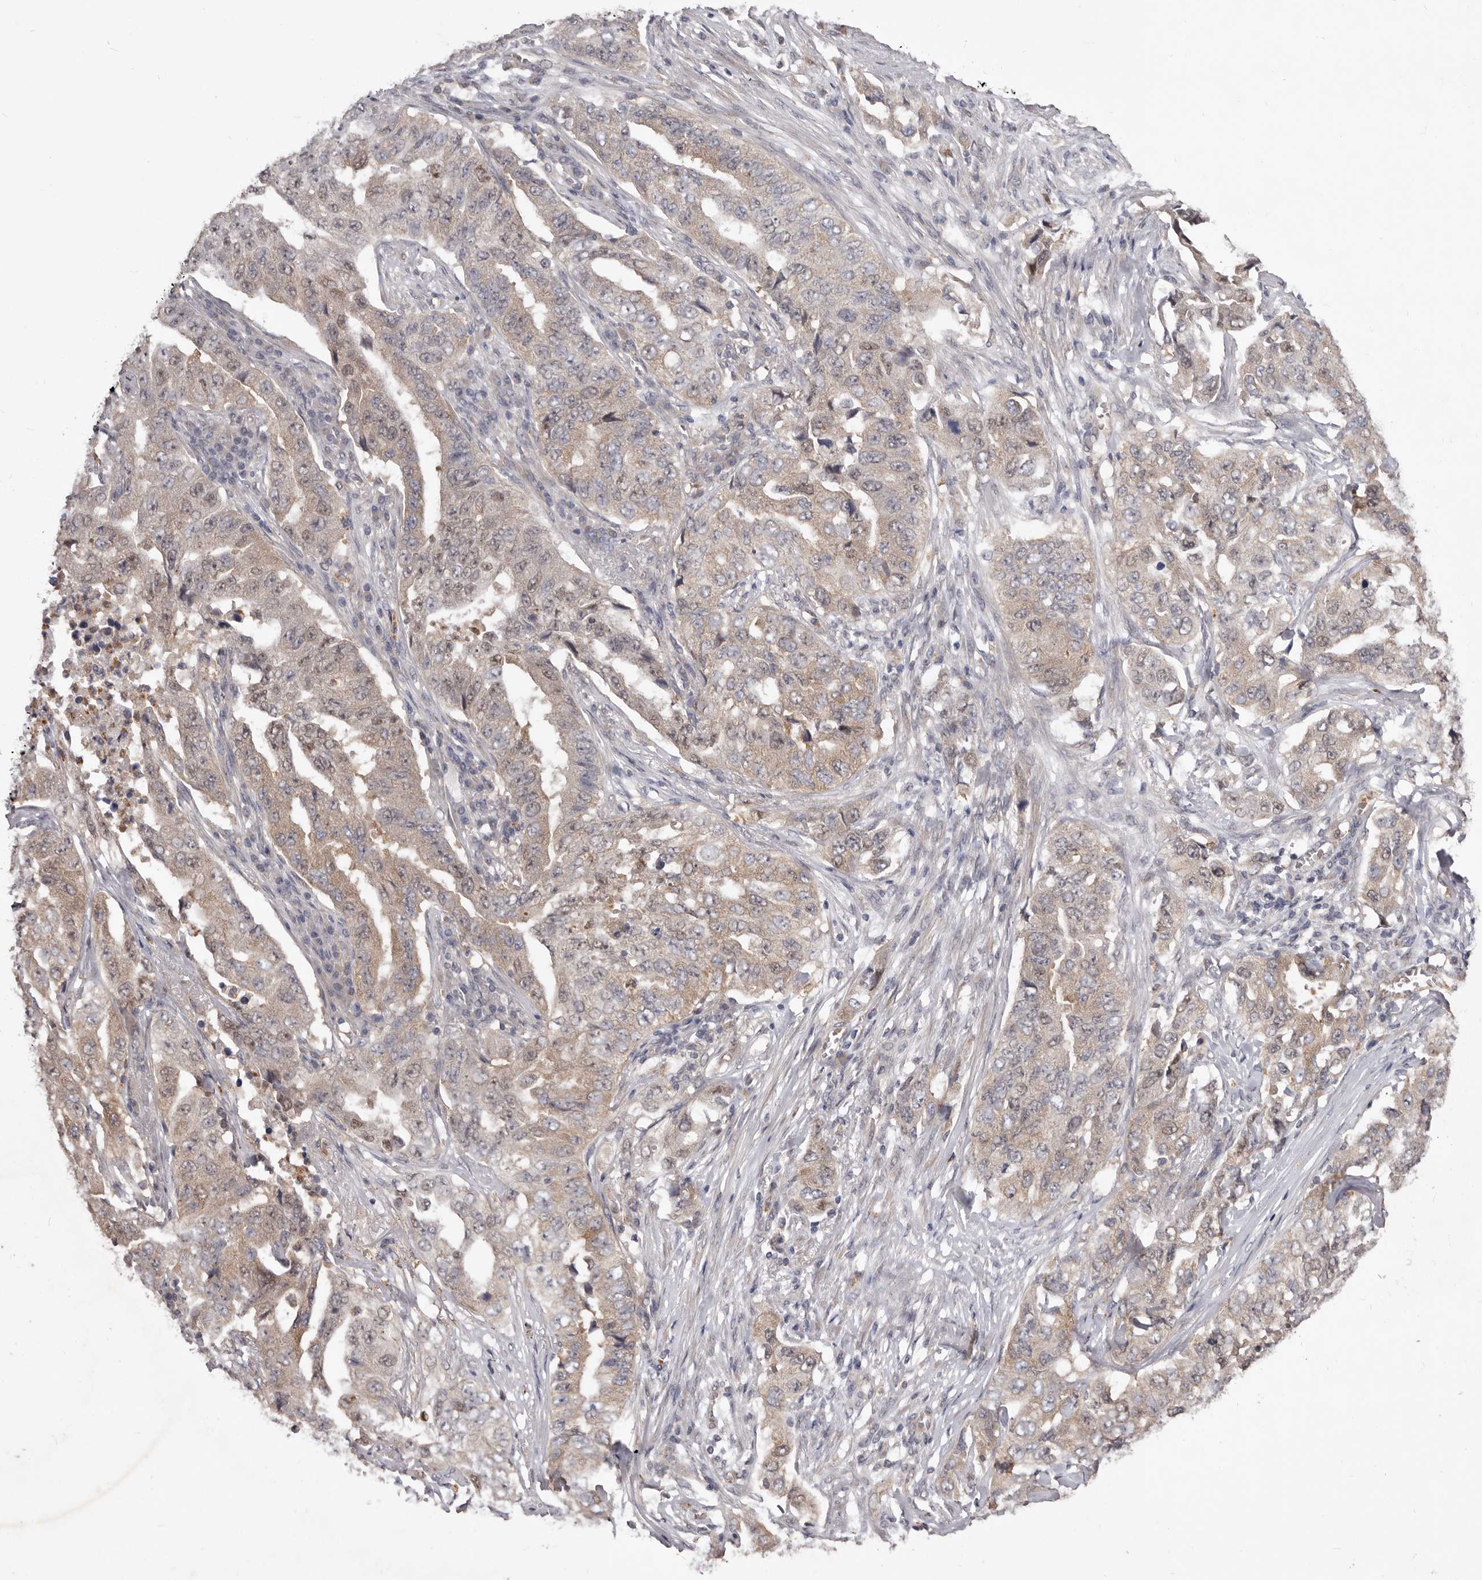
{"staining": {"intensity": "weak", "quantity": ">75%", "location": "cytoplasmic/membranous,nuclear"}, "tissue": "lung cancer", "cell_type": "Tumor cells", "image_type": "cancer", "snomed": [{"axis": "morphology", "description": "Adenocarcinoma, NOS"}, {"axis": "topography", "description": "Lung"}], "caption": "DAB (3,3'-diaminobenzidine) immunohistochemical staining of human lung adenocarcinoma demonstrates weak cytoplasmic/membranous and nuclear protein expression in approximately >75% of tumor cells. Using DAB (brown) and hematoxylin (blue) stains, captured at high magnification using brightfield microscopy.", "gene": "ACLY", "patient": {"sex": "female", "age": 51}}